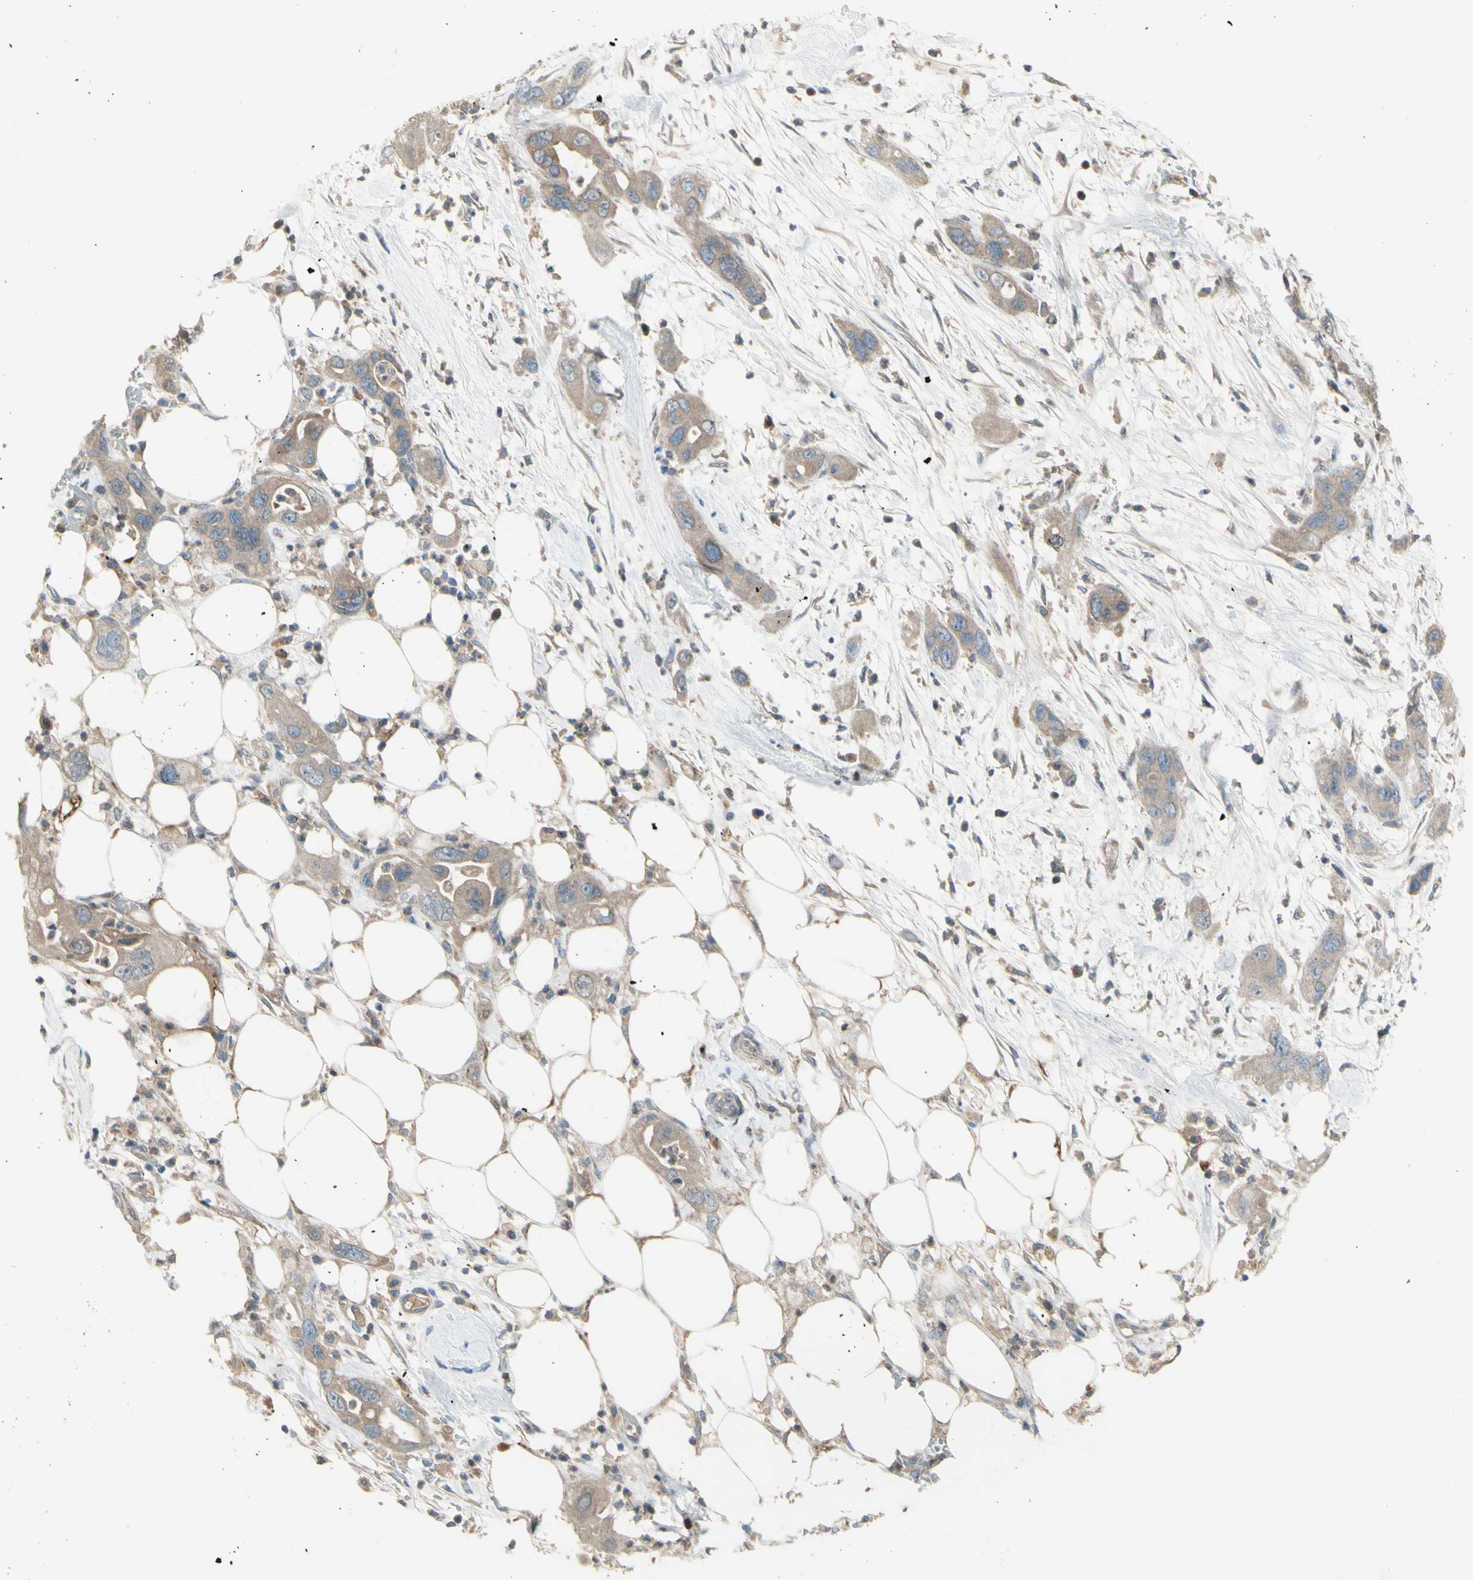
{"staining": {"intensity": "weak", "quantity": ">75%", "location": "cytoplasmic/membranous"}, "tissue": "pancreatic cancer", "cell_type": "Tumor cells", "image_type": "cancer", "snomed": [{"axis": "morphology", "description": "Adenocarcinoma, NOS"}, {"axis": "topography", "description": "Pancreas"}], "caption": "Immunohistochemistry of pancreatic adenocarcinoma displays low levels of weak cytoplasmic/membranous expression in approximately >75% of tumor cells. The staining is performed using DAB (3,3'-diaminobenzidine) brown chromogen to label protein expression. The nuclei are counter-stained blue using hematoxylin.", "gene": "AFP", "patient": {"sex": "female", "age": 71}}